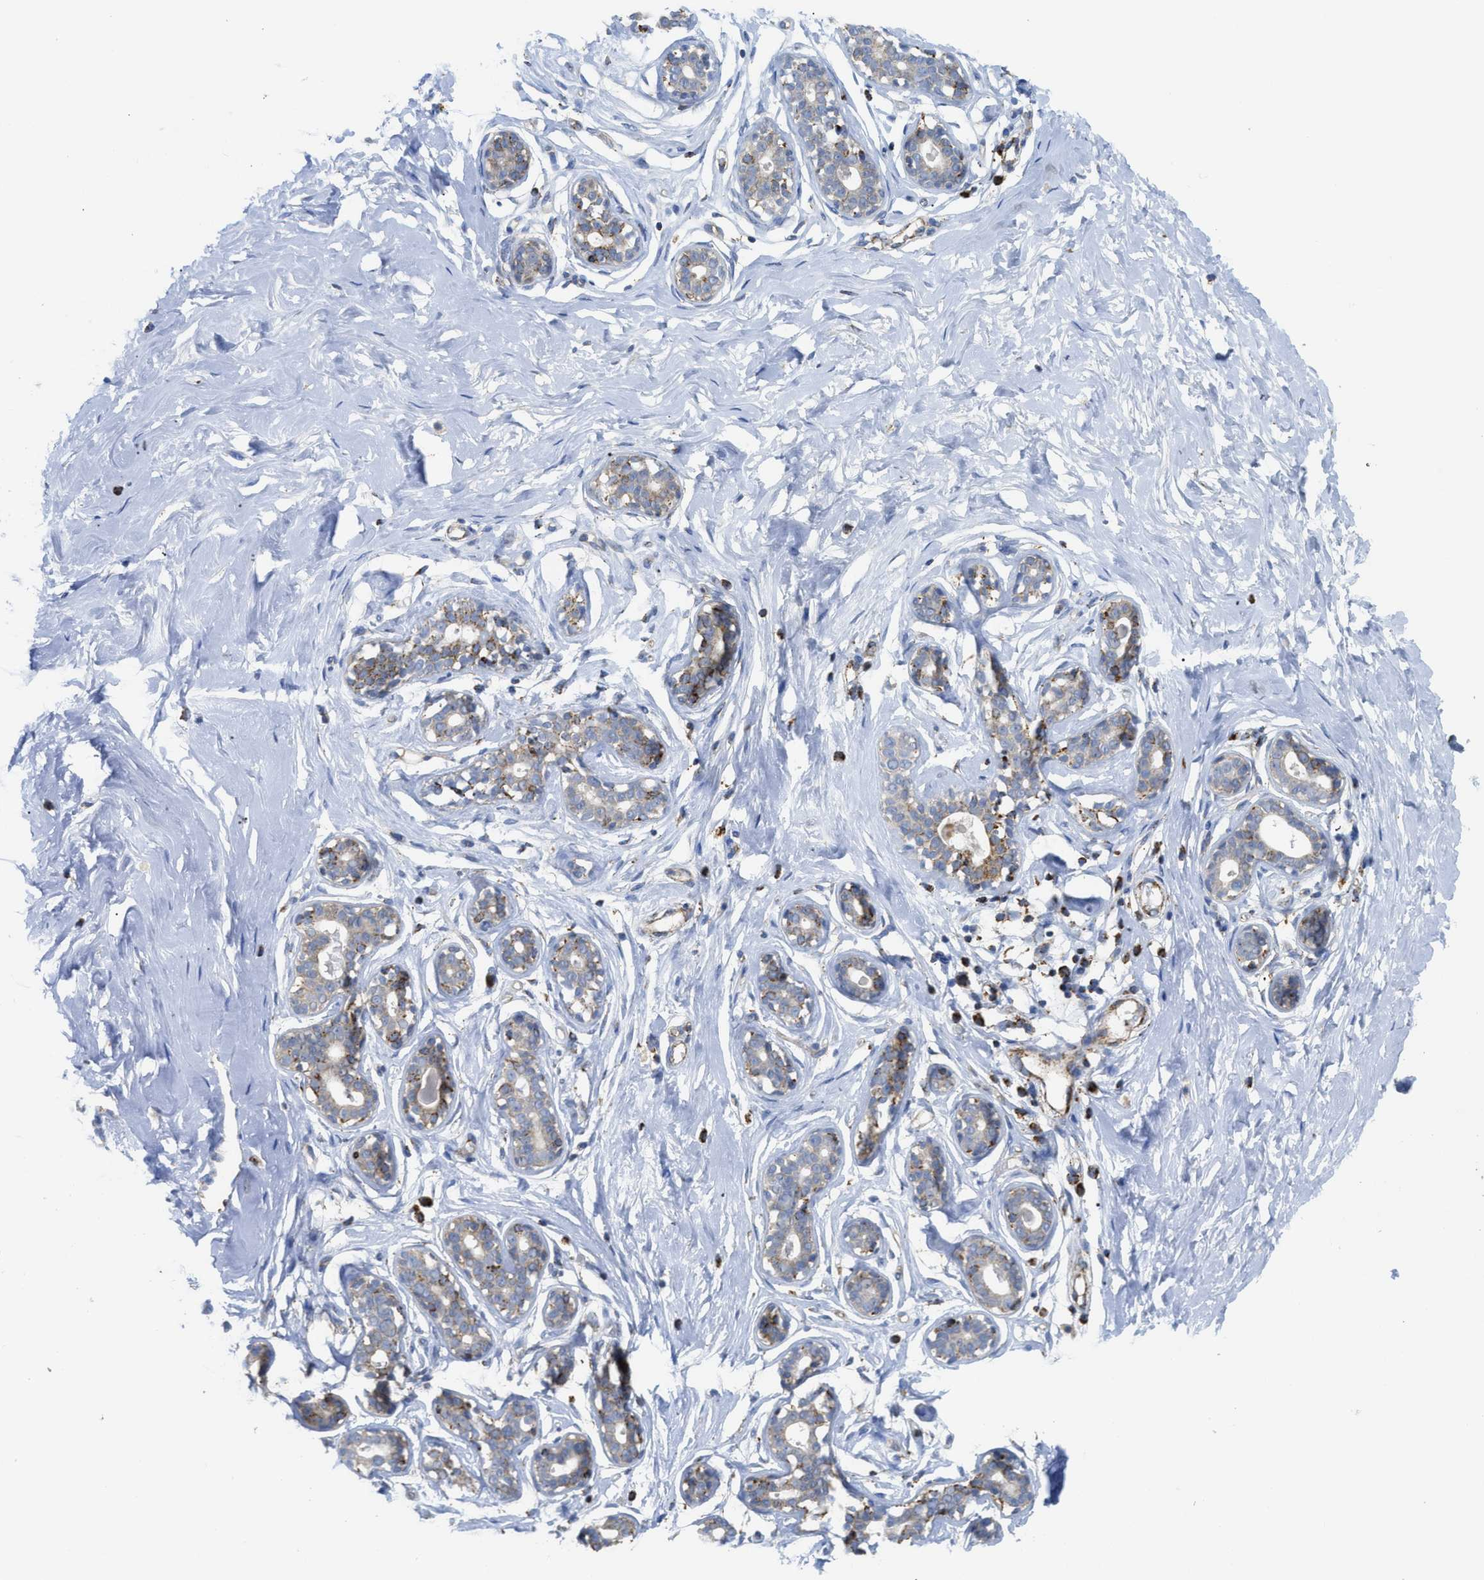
{"staining": {"intensity": "negative", "quantity": "none", "location": "none"}, "tissue": "breast", "cell_type": "Adipocytes", "image_type": "normal", "snomed": [{"axis": "morphology", "description": "Normal tissue, NOS"}, {"axis": "topography", "description": "Breast"}], "caption": "This image is of benign breast stained with immunohistochemistry (IHC) to label a protein in brown with the nuclei are counter-stained blue. There is no positivity in adipocytes.", "gene": "SQOR", "patient": {"sex": "female", "age": 23}}